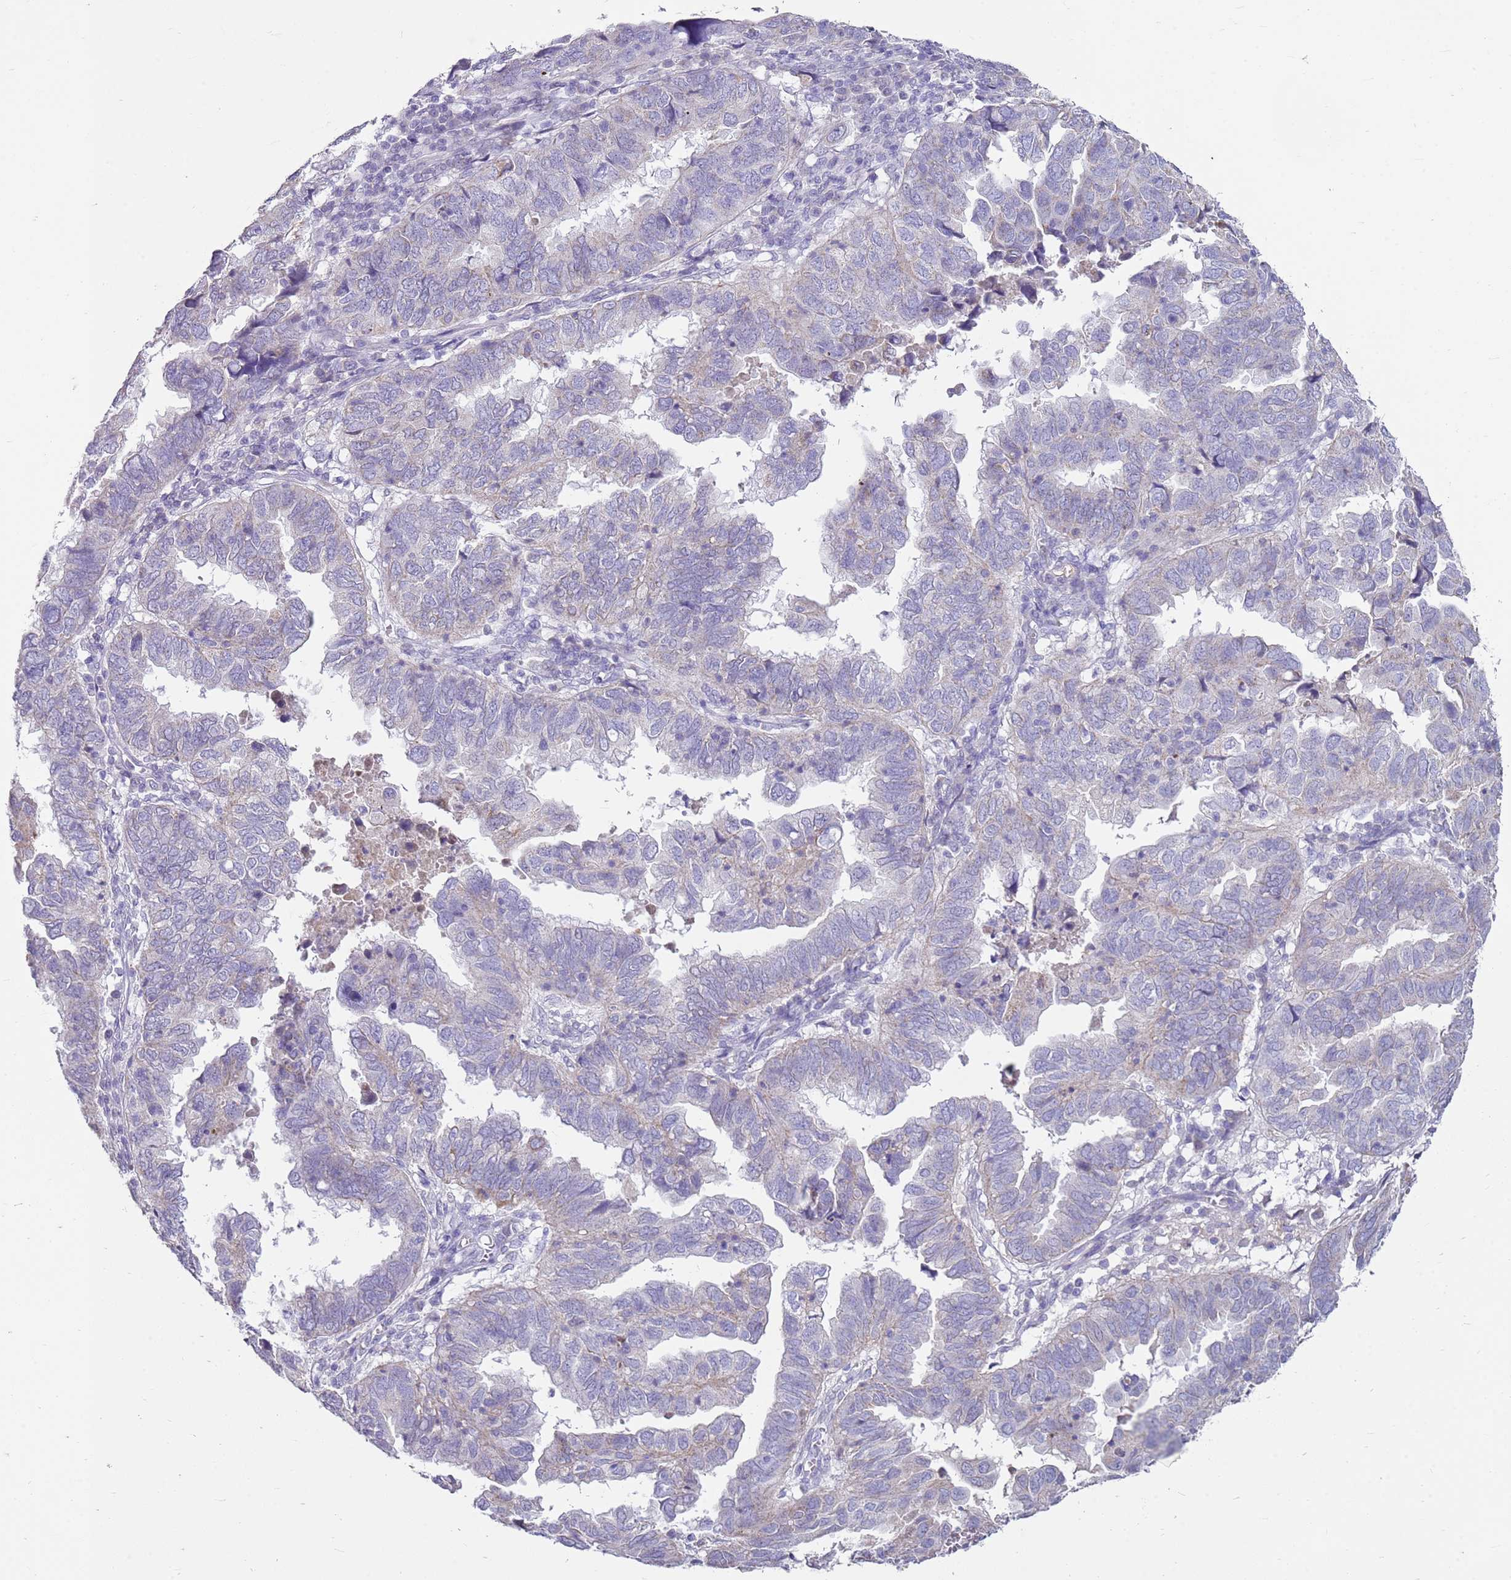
{"staining": {"intensity": "negative", "quantity": "none", "location": "none"}, "tissue": "endometrial cancer", "cell_type": "Tumor cells", "image_type": "cancer", "snomed": [{"axis": "morphology", "description": "Adenocarcinoma, NOS"}, {"axis": "topography", "description": "Uterus"}], "caption": "Immunohistochemistry histopathology image of endometrial cancer (adenocarcinoma) stained for a protein (brown), which displays no expression in tumor cells.", "gene": "FABP2", "patient": {"sex": "female", "age": 77}}